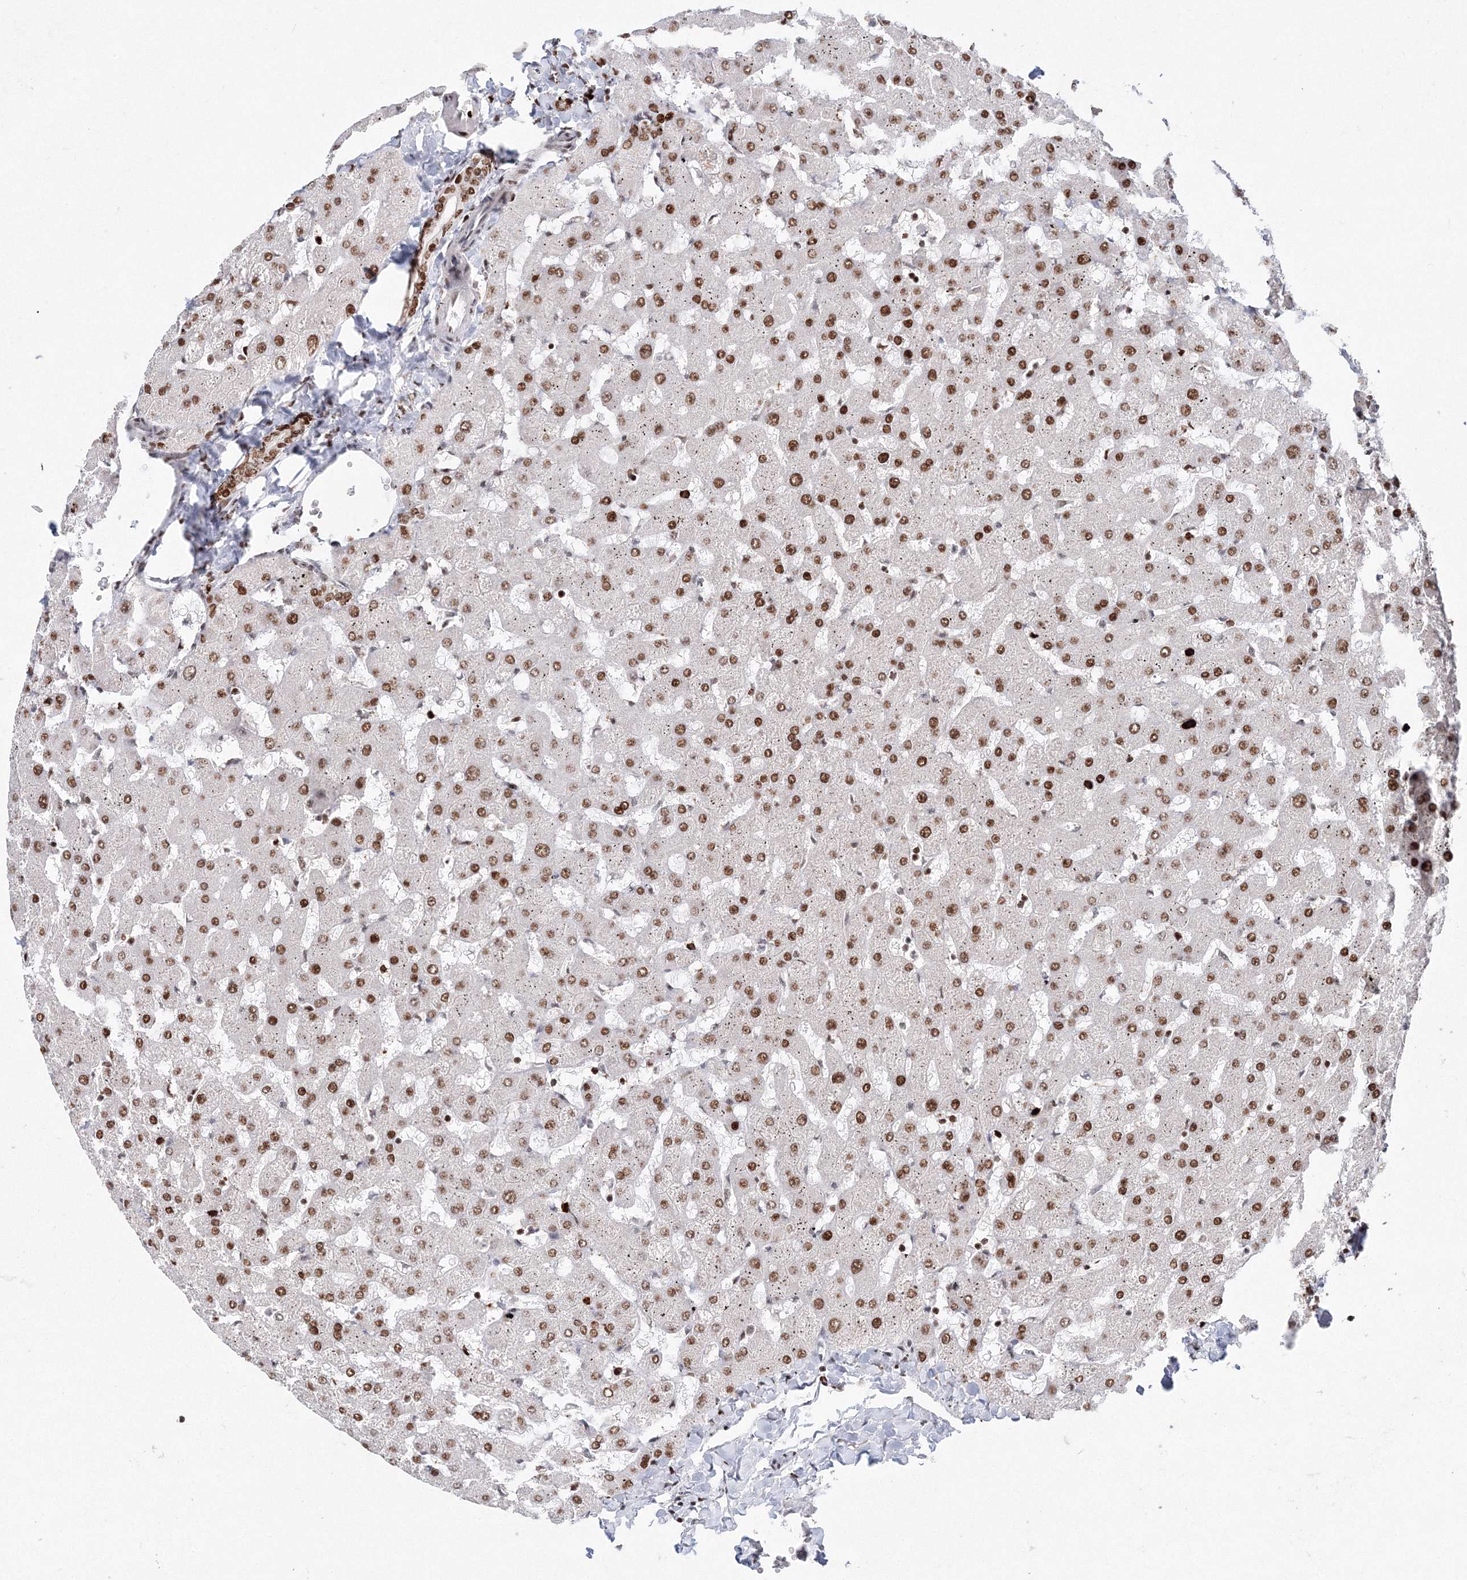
{"staining": {"intensity": "moderate", "quantity": ">75%", "location": "nuclear"}, "tissue": "liver", "cell_type": "Cholangiocytes", "image_type": "normal", "snomed": [{"axis": "morphology", "description": "Normal tissue, NOS"}, {"axis": "topography", "description": "Liver"}], "caption": "Liver stained with immunohistochemistry demonstrates moderate nuclear positivity in about >75% of cholangiocytes. The staining was performed using DAB (3,3'-diaminobenzidine), with brown indicating positive protein expression. Nuclei are stained blue with hematoxylin.", "gene": "LIG1", "patient": {"sex": "female", "age": 63}}